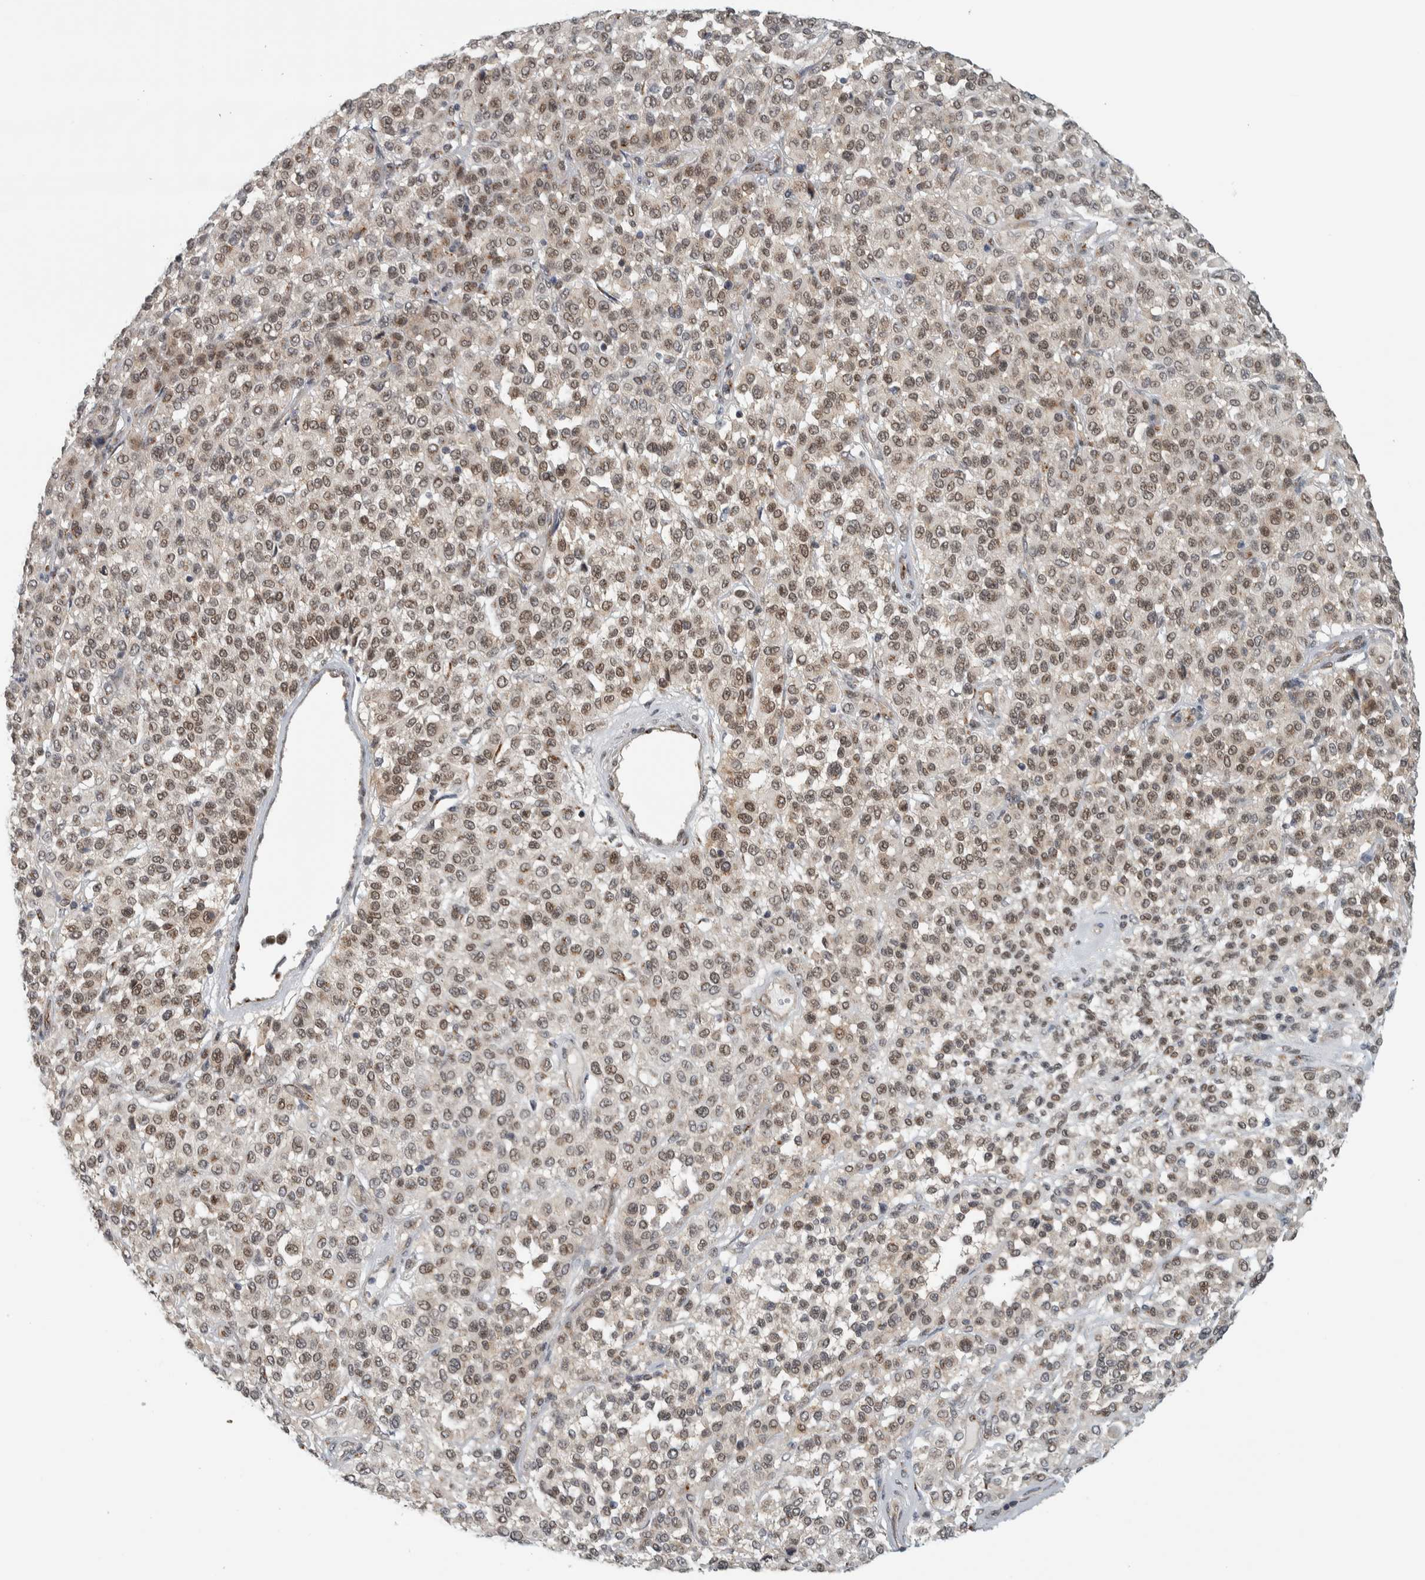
{"staining": {"intensity": "weak", "quantity": ">75%", "location": "nuclear"}, "tissue": "melanoma", "cell_type": "Tumor cells", "image_type": "cancer", "snomed": [{"axis": "morphology", "description": "Malignant melanoma, Metastatic site"}, {"axis": "topography", "description": "Pancreas"}], "caption": "Approximately >75% of tumor cells in malignant melanoma (metastatic site) show weak nuclear protein positivity as visualized by brown immunohistochemical staining.", "gene": "ZMYND8", "patient": {"sex": "female", "age": 30}}